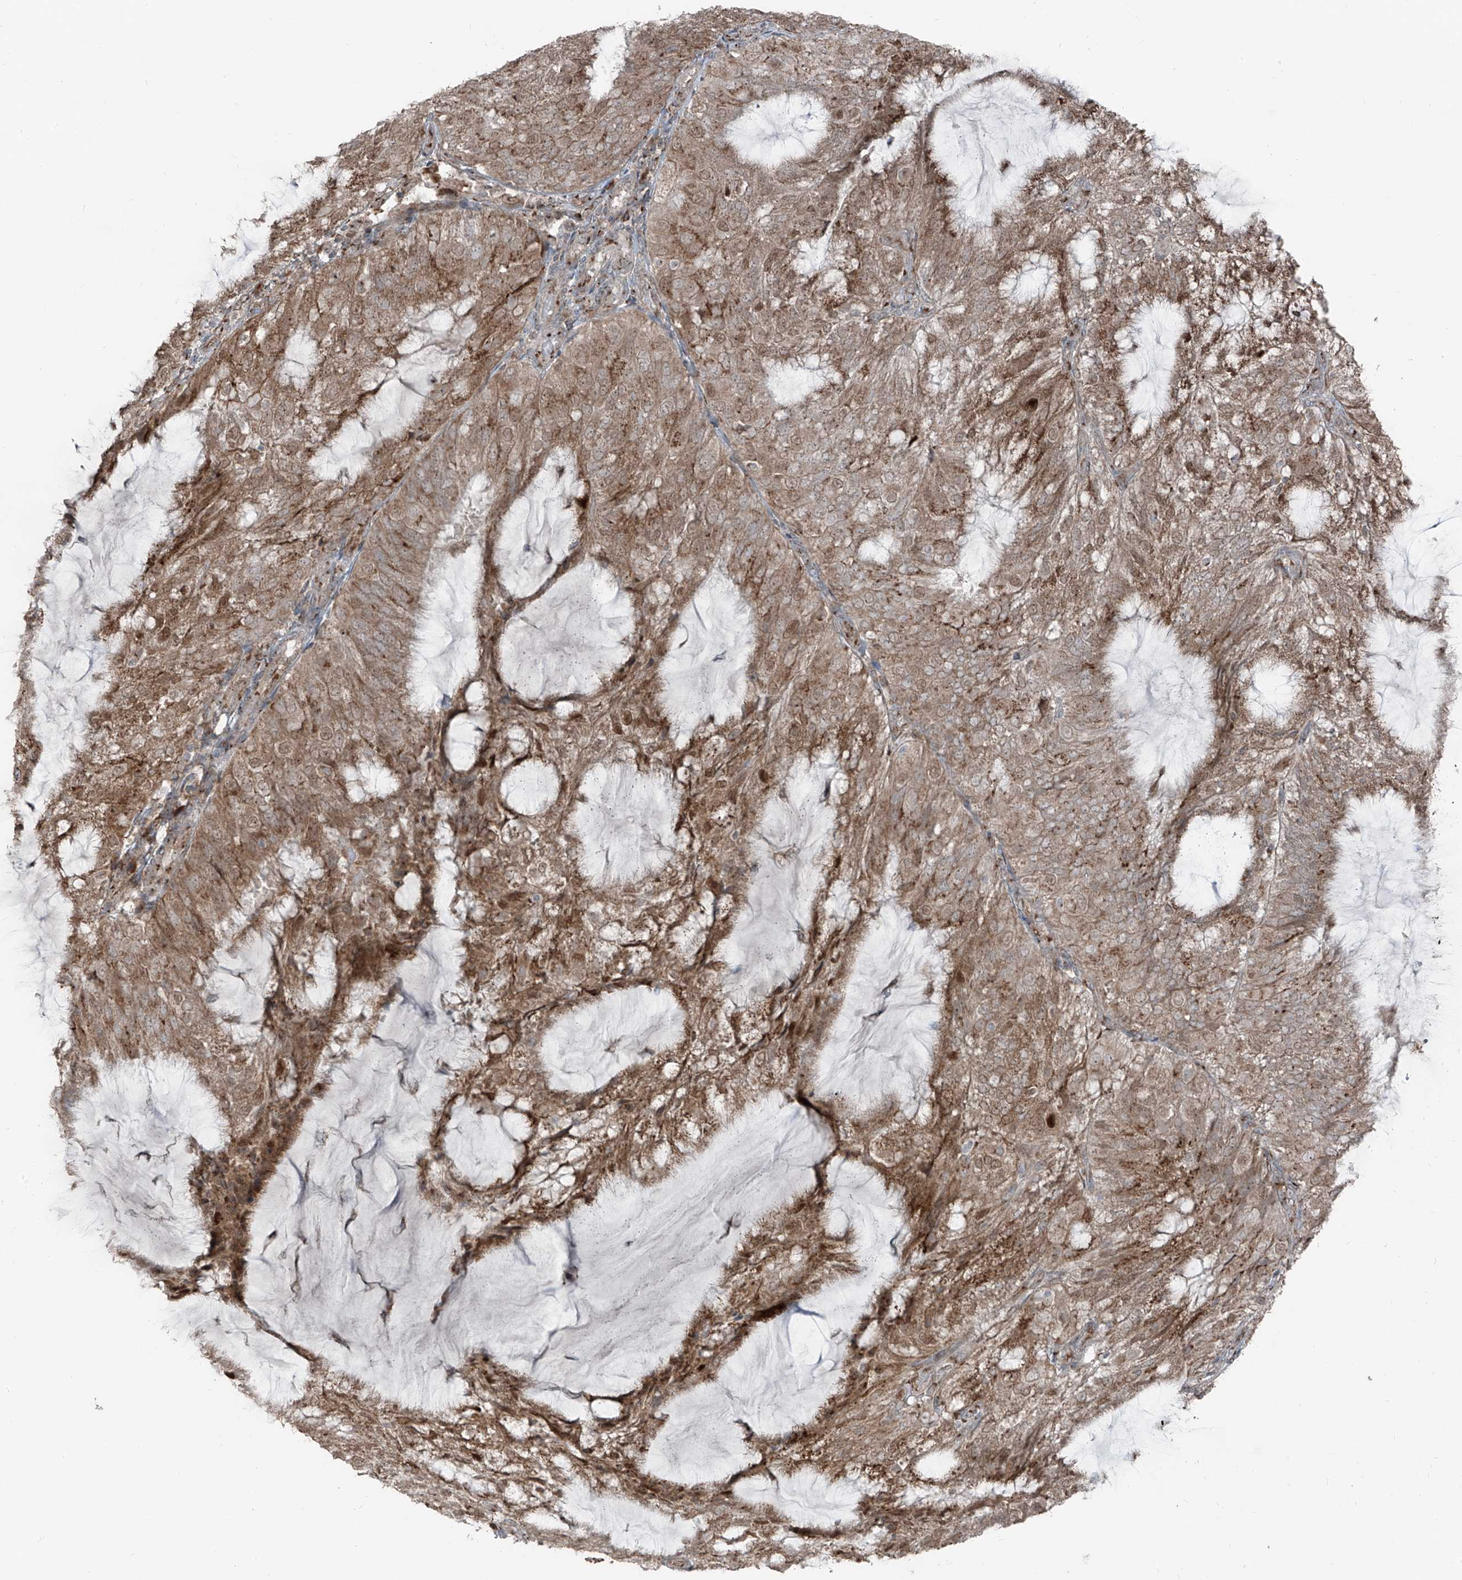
{"staining": {"intensity": "moderate", "quantity": ">75%", "location": "cytoplasmic/membranous"}, "tissue": "endometrial cancer", "cell_type": "Tumor cells", "image_type": "cancer", "snomed": [{"axis": "morphology", "description": "Adenocarcinoma, NOS"}, {"axis": "topography", "description": "Endometrium"}], "caption": "Immunohistochemistry (IHC) photomicrograph of human endometrial cancer (adenocarcinoma) stained for a protein (brown), which displays medium levels of moderate cytoplasmic/membranous positivity in approximately >75% of tumor cells.", "gene": "ERLEC1", "patient": {"sex": "female", "age": 81}}